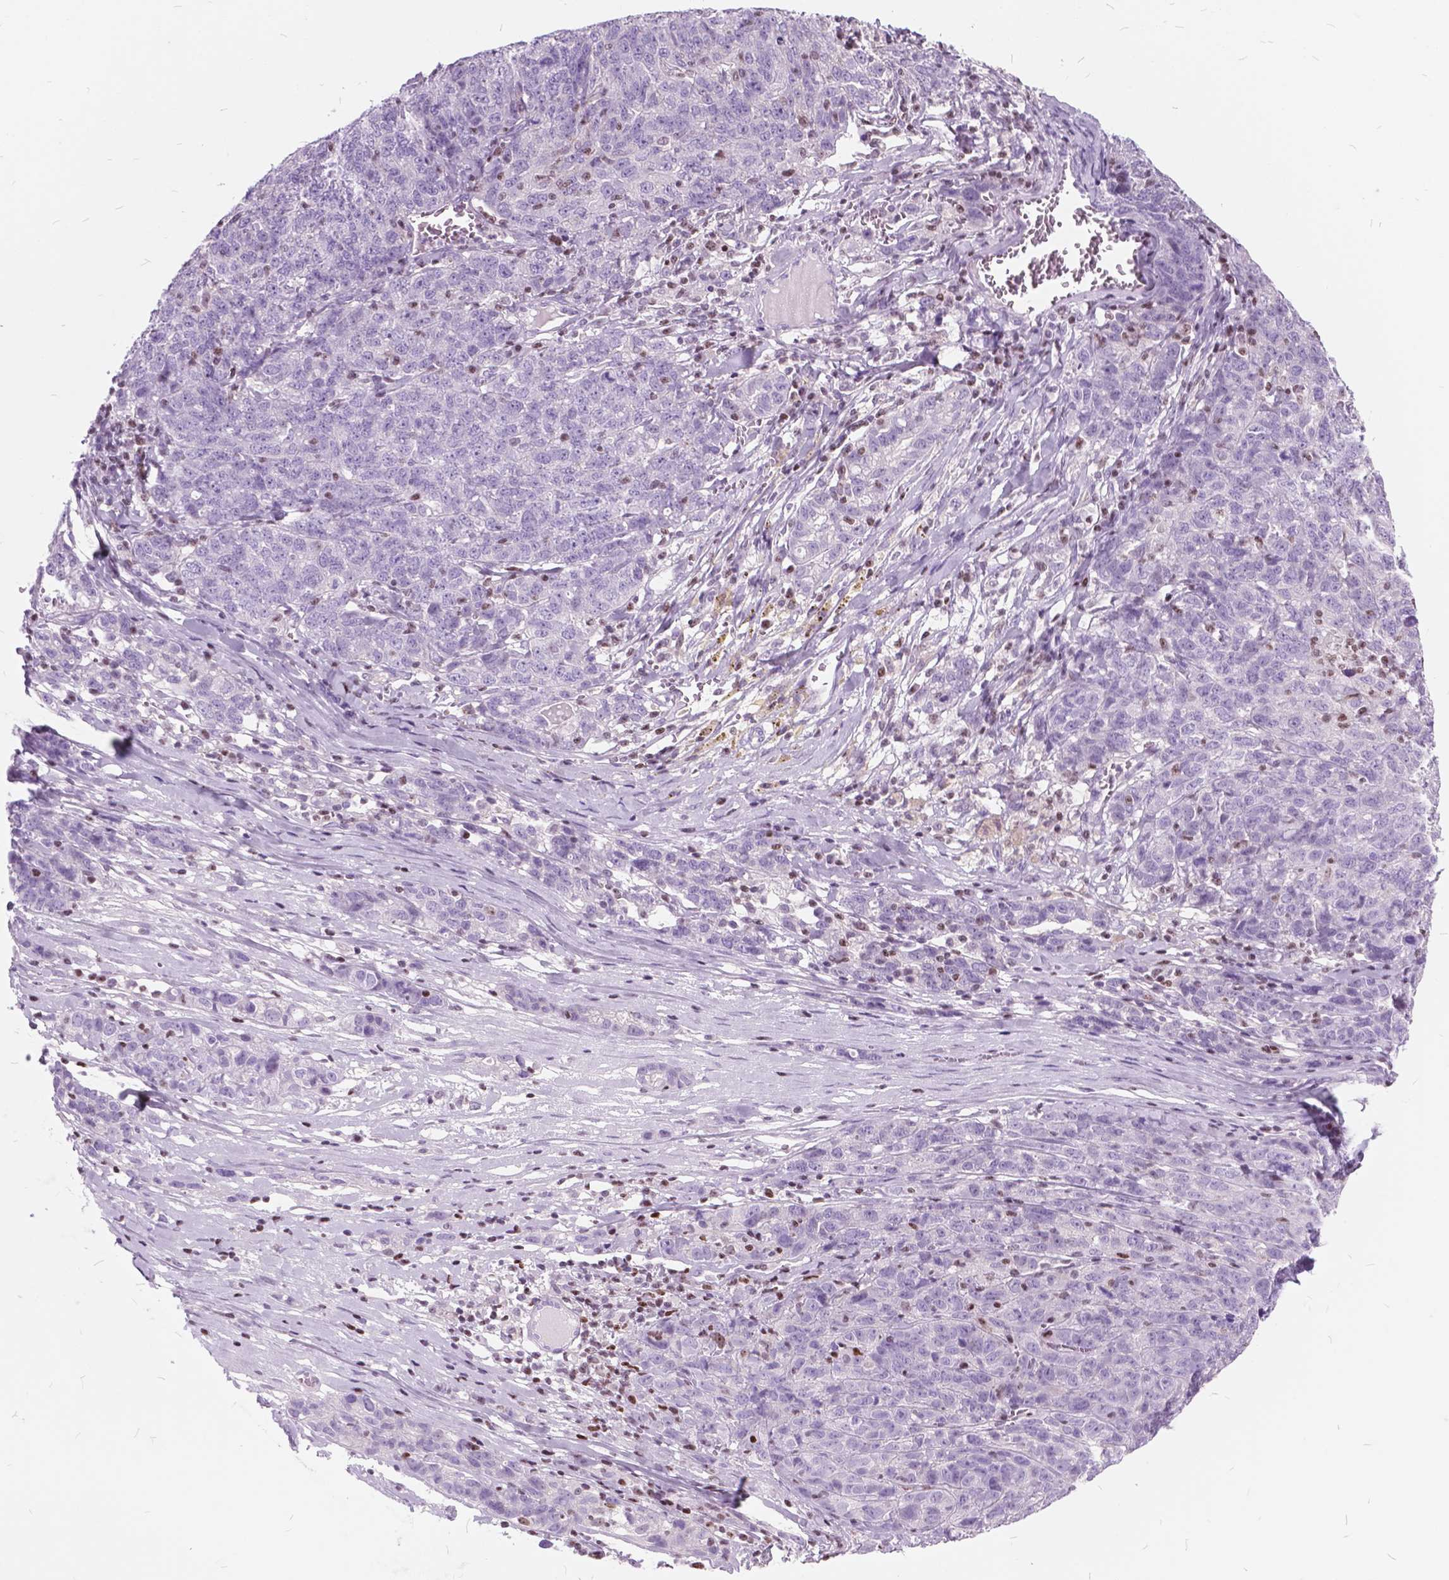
{"staining": {"intensity": "negative", "quantity": "none", "location": "none"}, "tissue": "ovarian cancer", "cell_type": "Tumor cells", "image_type": "cancer", "snomed": [{"axis": "morphology", "description": "Cystadenocarcinoma, serous, NOS"}, {"axis": "topography", "description": "Ovary"}], "caption": "This is a histopathology image of IHC staining of ovarian cancer (serous cystadenocarcinoma), which shows no staining in tumor cells.", "gene": "SP140", "patient": {"sex": "female", "age": 71}}